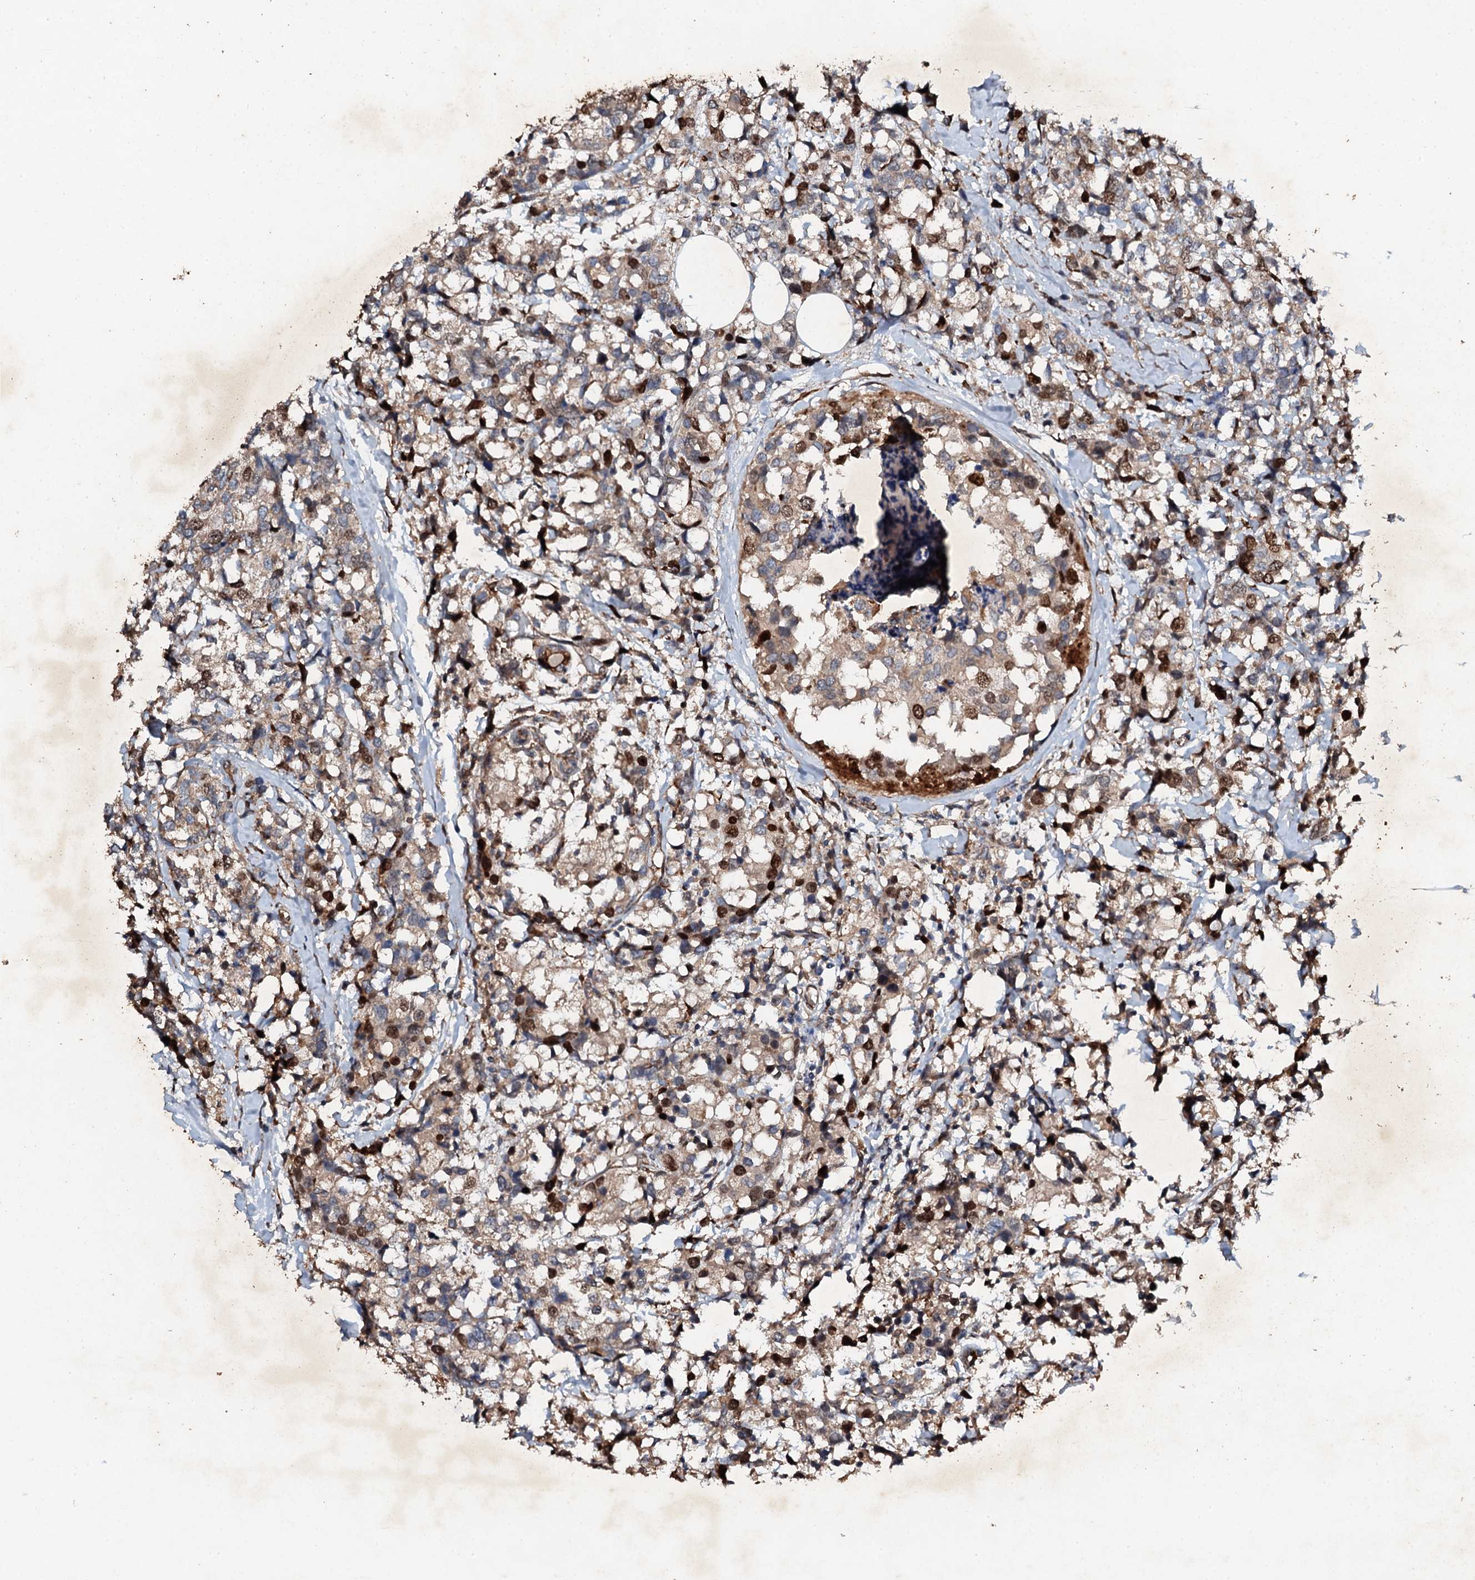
{"staining": {"intensity": "moderate", "quantity": "25%-75%", "location": "cytoplasmic/membranous,nuclear"}, "tissue": "breast cancer", "cell_type": "Tumor cells", "image_type": "cancer", "snomed": [{"axis": "morphology", "description": "Lobular carcinoma"}, {"axis": "topography", "description": "Breast"}], "caption": "The micrograph exhibits immunohistochemical staining of breast cancer. There is moderate cytoplasmic/membranous and nuclear staining is identified in about 25%-75% of tumor cells. (Brightfield microscopy of DAB IHC at high magnification).", "gene": "ADAMTS10", "patient": {"sex": "female", "age": 59}}